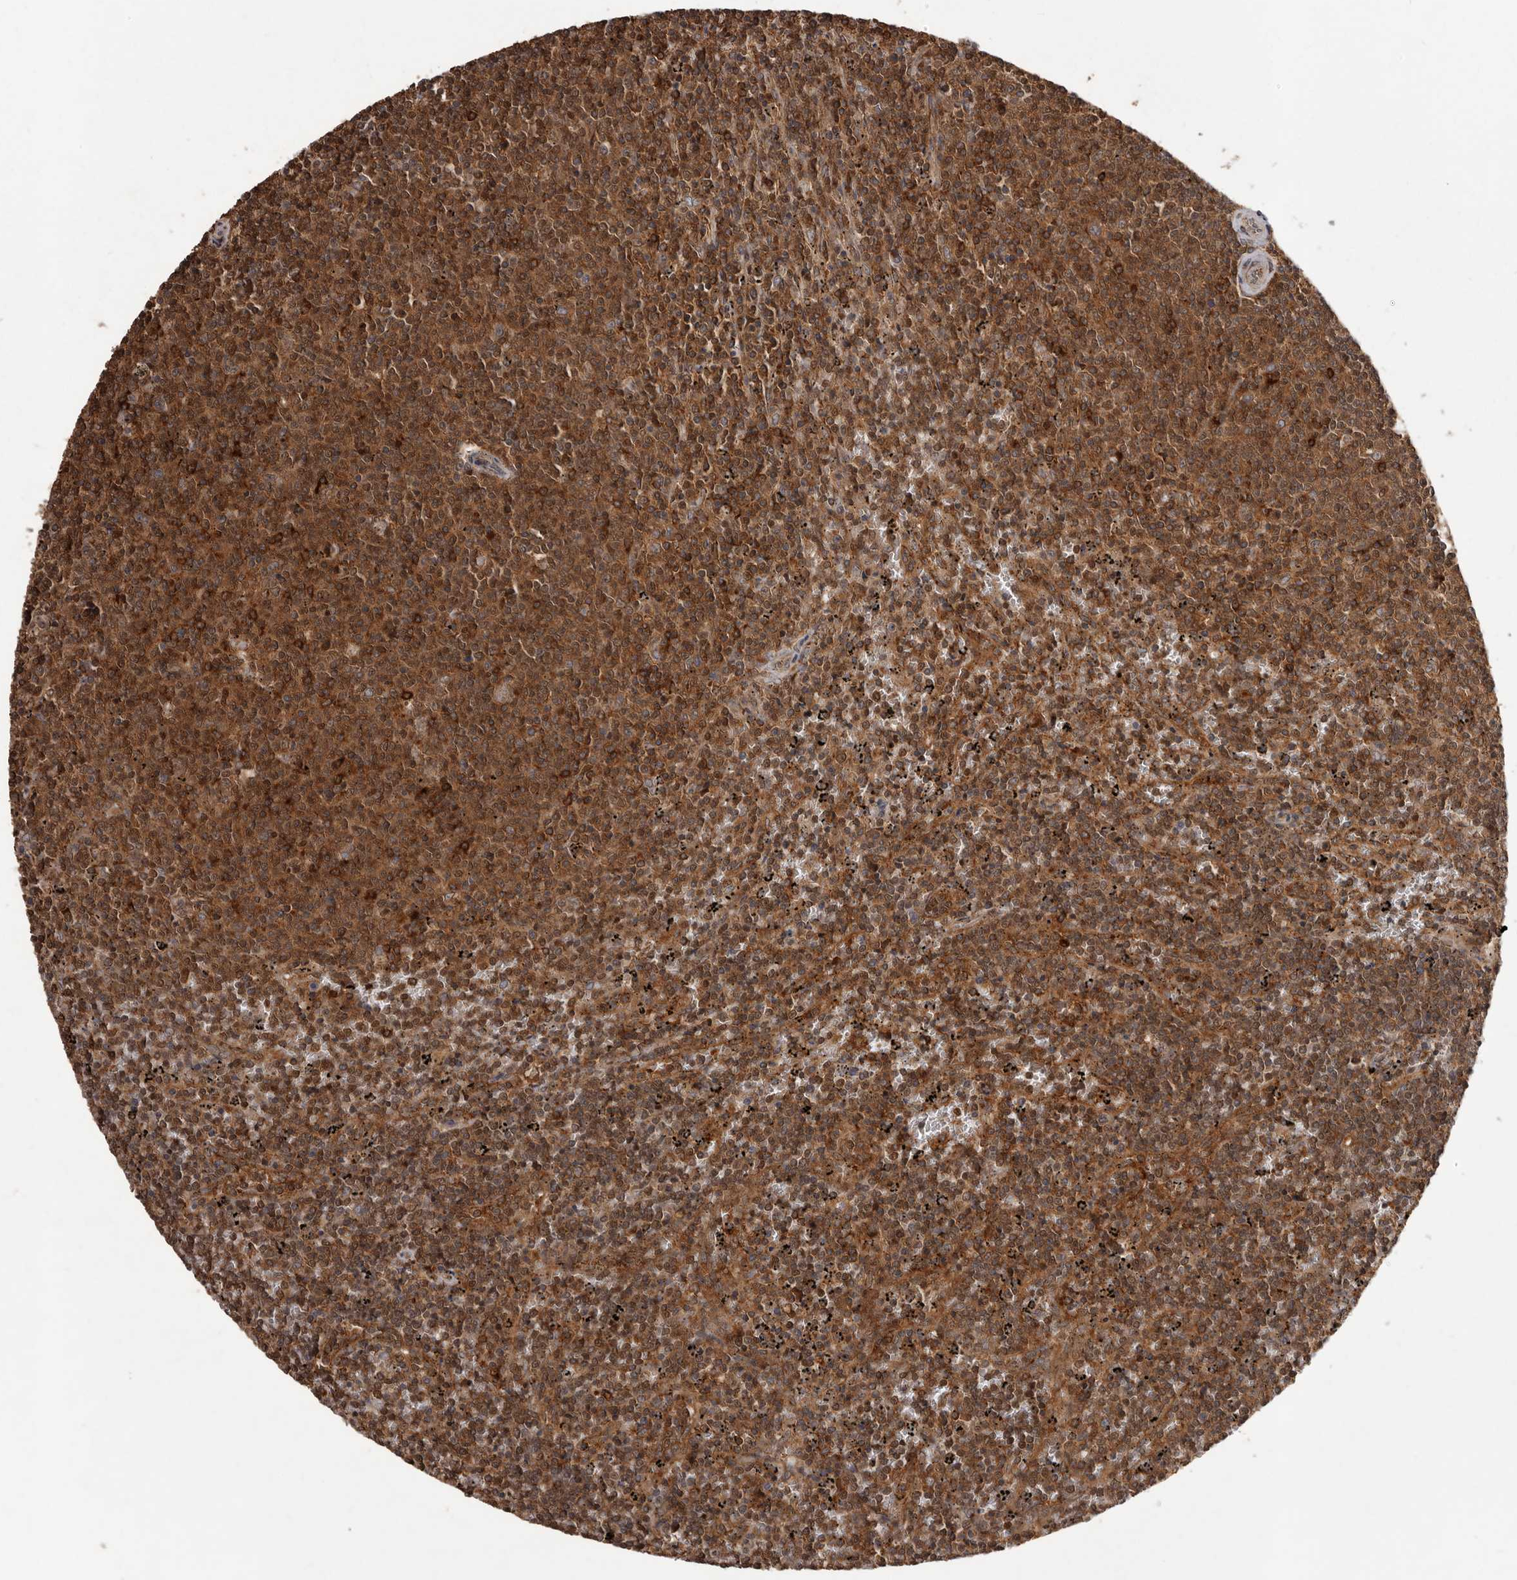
{"staining": {"intensity": "strong", "quantity": ">75%", "location": "cytoplasmic/membranous"}, "tissue": "lymphoma", "cell_type": "Tumor cells", "image_type": "cancer", "snomed": [{"axis": "morphology", "description": "Malignant lymphoma, non-Hodgkin's type, Low grade"}, {"axis": "topography", "description": "Spleen"}], "caption": "Immunohistochemistry (IHC) histopathology image of neoplastic tissue: human low-grade malignant lymphoma, non-Hodgkin's type stained using immunohistochemistry (IHC) shows high levels of strong protein expression localized specifically in the cytoplasmic/membranous of tumor cells, appearing as a cytoplasmic/membranous brown color.", "gene": "SLC22A3", "patient": {"sex": "female", "age": 50}}